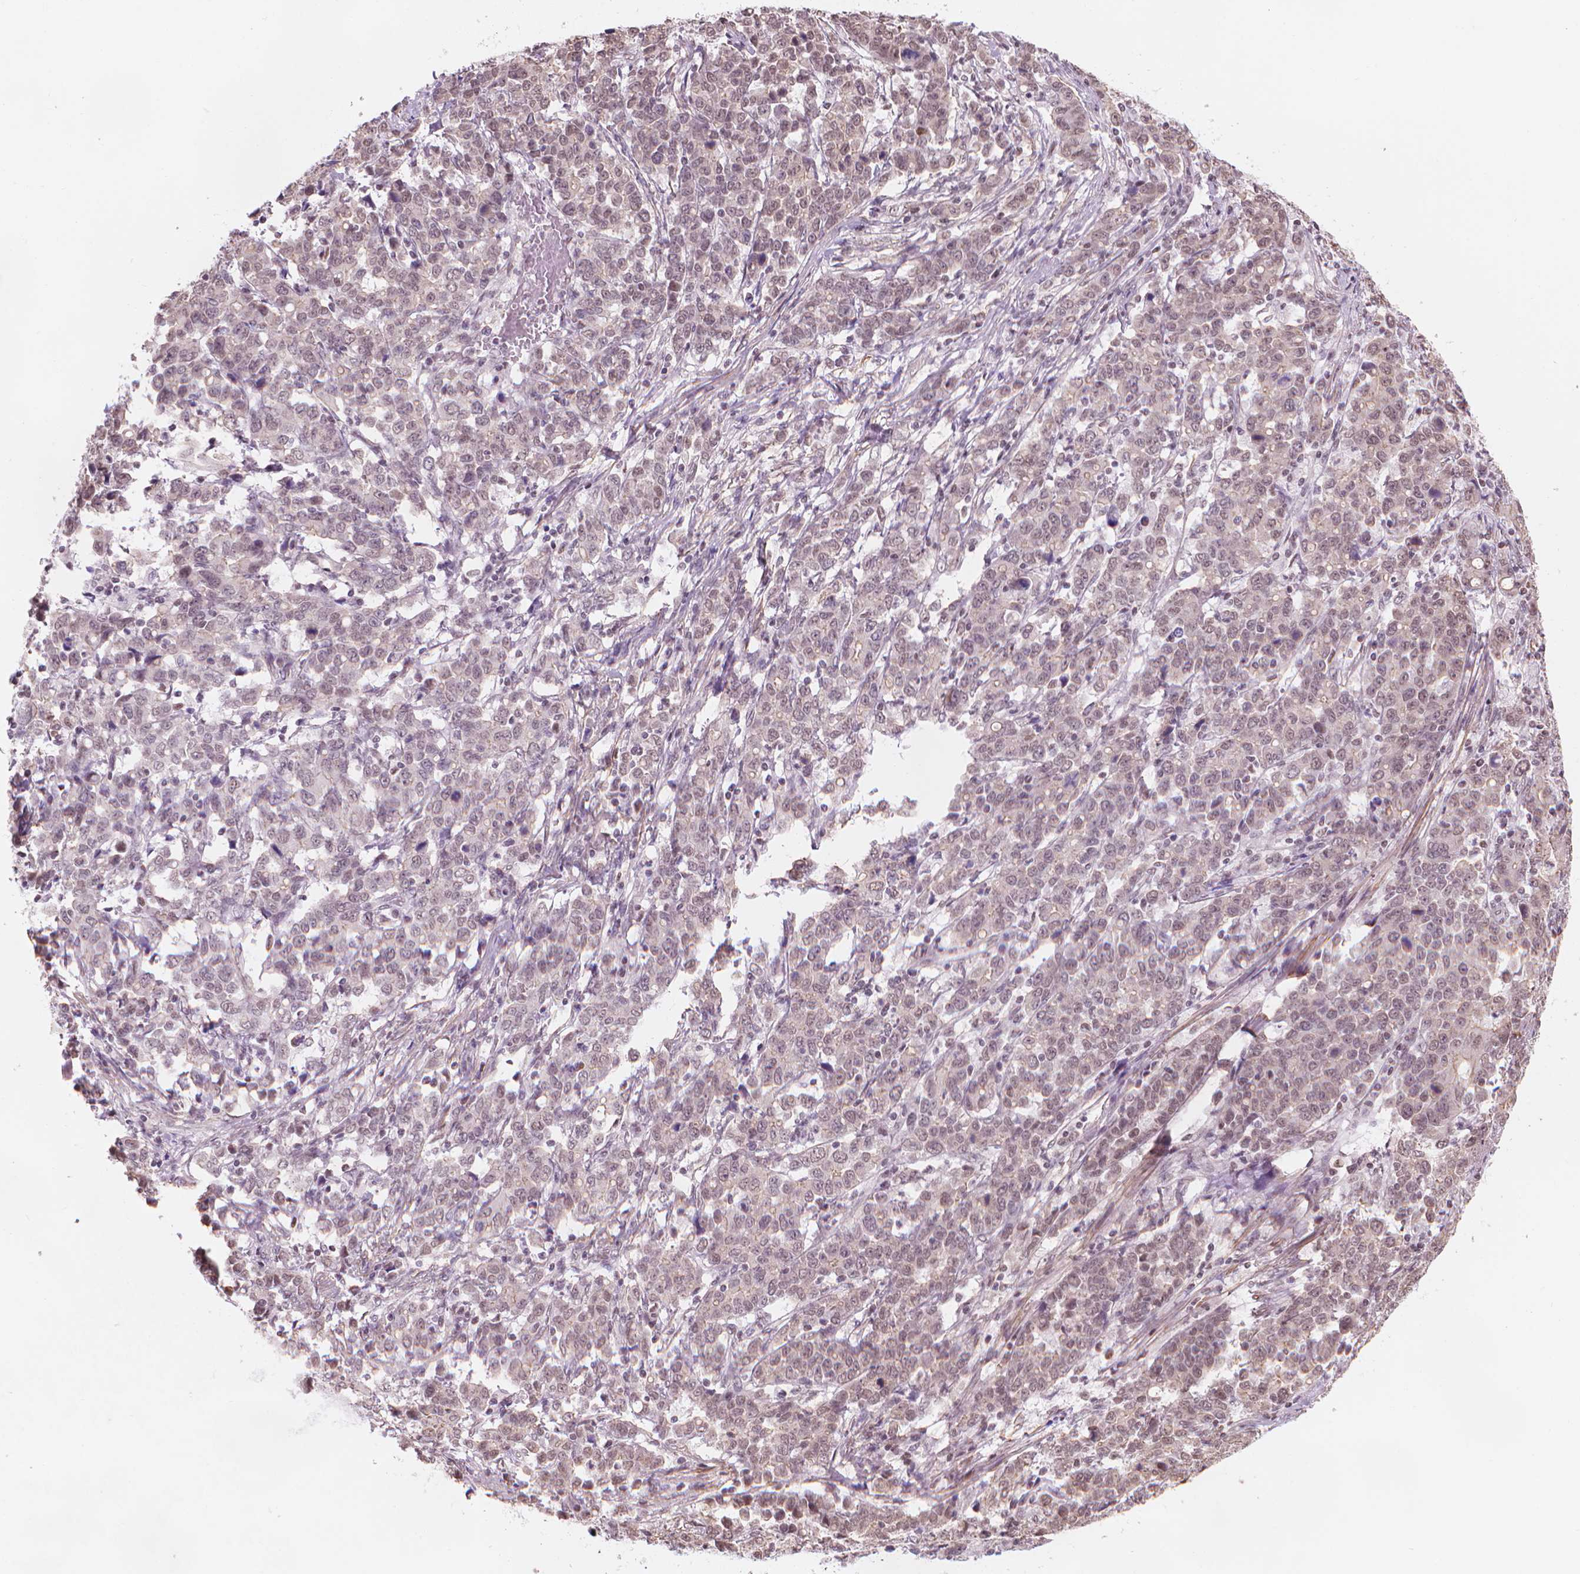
{"staining": {"intensity": "weak", "quantity": "<25%", "location": "nuclear"}, "tissue": "stomach cancer", "cell_type": "Tumor cells", "image_type": "cancer", "snomed": [{"axis": "morphology", "description": "Adenocarcinoma, NOS"}, {"axis": "topography", "description": "Stomach, upper"}], "caption": "Stomach adenocarcinoma was stained to show a protein in brown. There is no significant staining in tumor cells.", "gene": "HOXD4", "patient": {"sex": "male", "age": 69}}